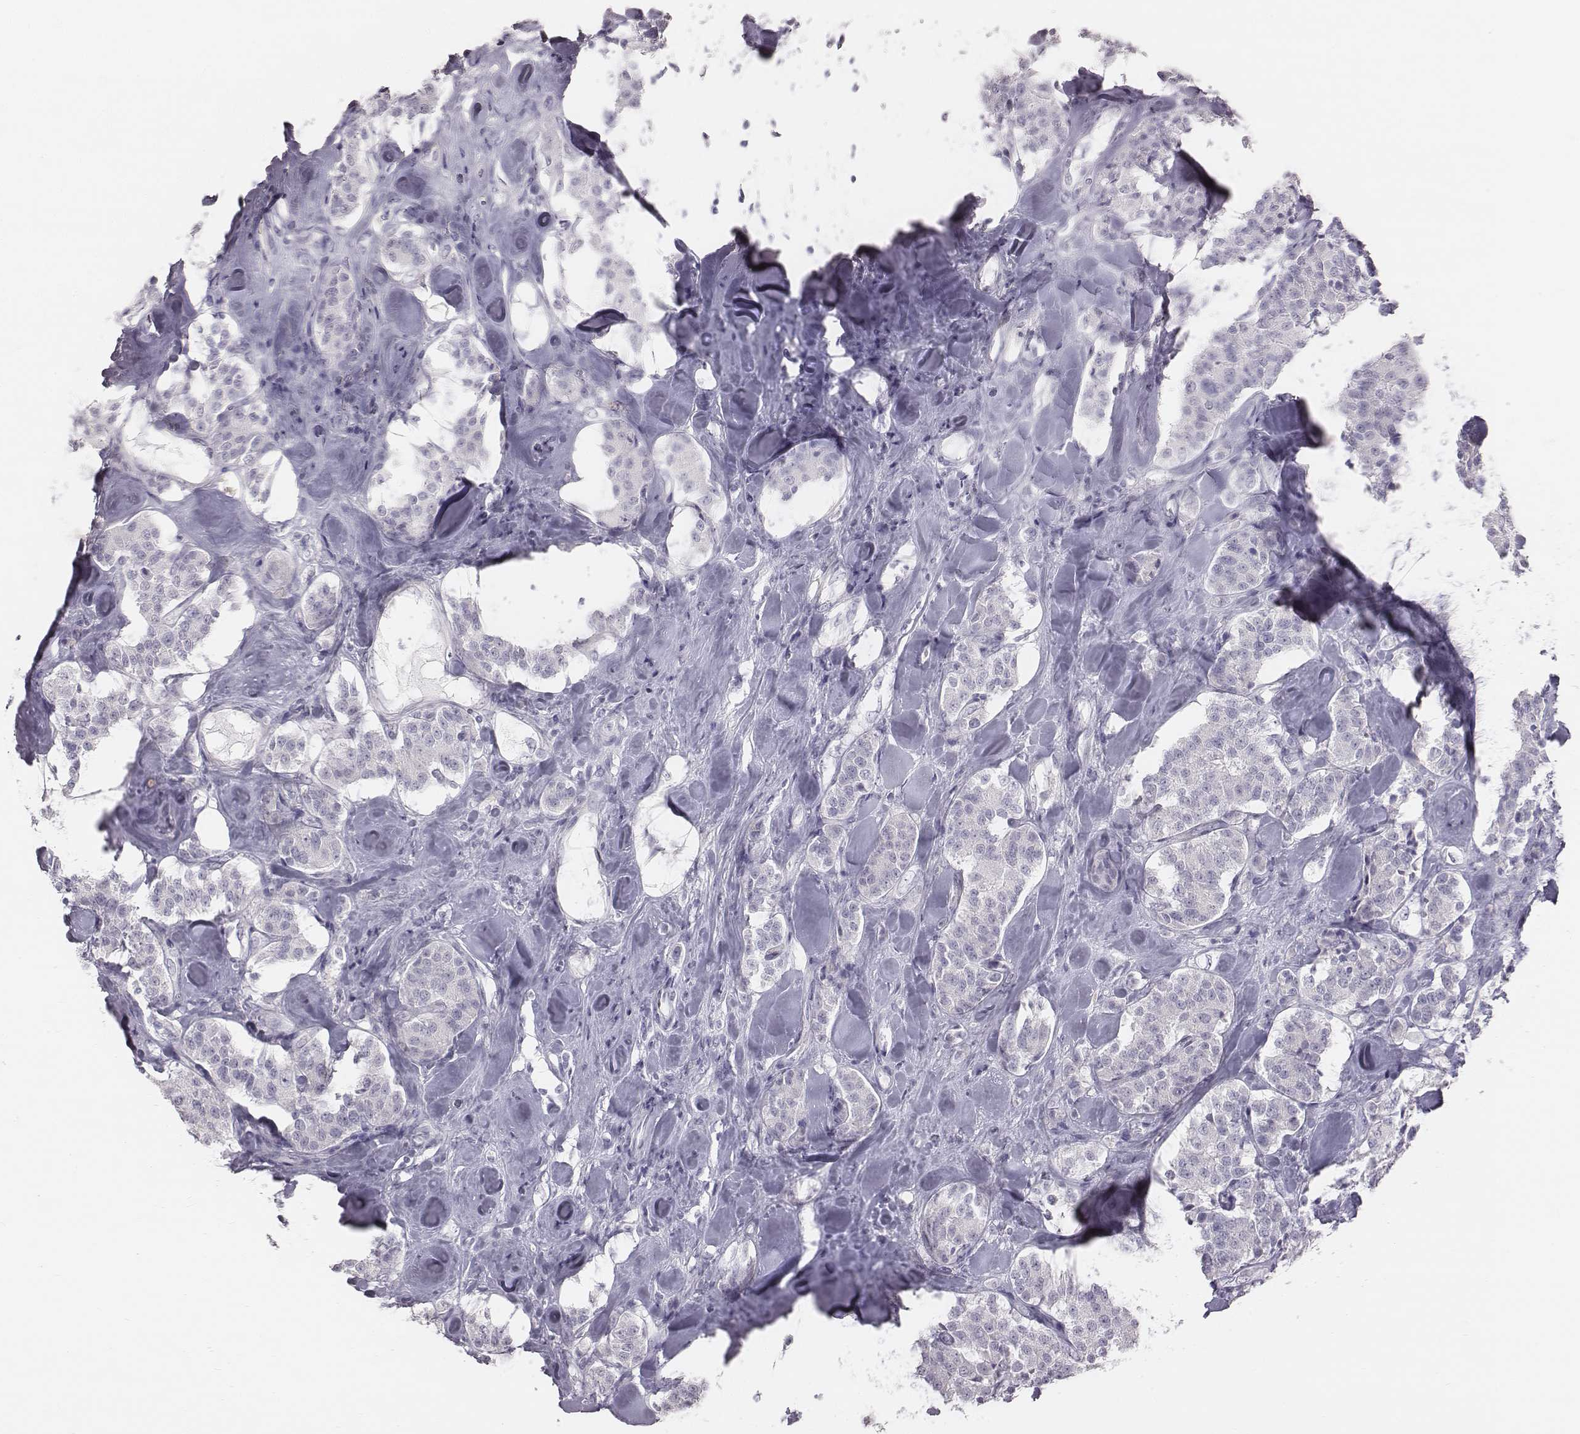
{"staining": {"intensity": "negative", "quantity": "none", "location": "none"}, "tissue": "carcinoid", "cell_type": "Tumor cells", "image_type": "cancer", "snomed": [{"axis": "morphology", "description": "Carcinoid, malignant, NOS"}, {"axis": "topography", "description": "Pancreas"}], "caption": "Immunohistochemistry of human carcinoid reveals no expression in tumor cells. (Brightfield microscopy of DAB (3,3'-diaminobenzidine) IHC at high magnification).", "gene": "C6orf58", "patient": {"sex": "male", "age": 41}}